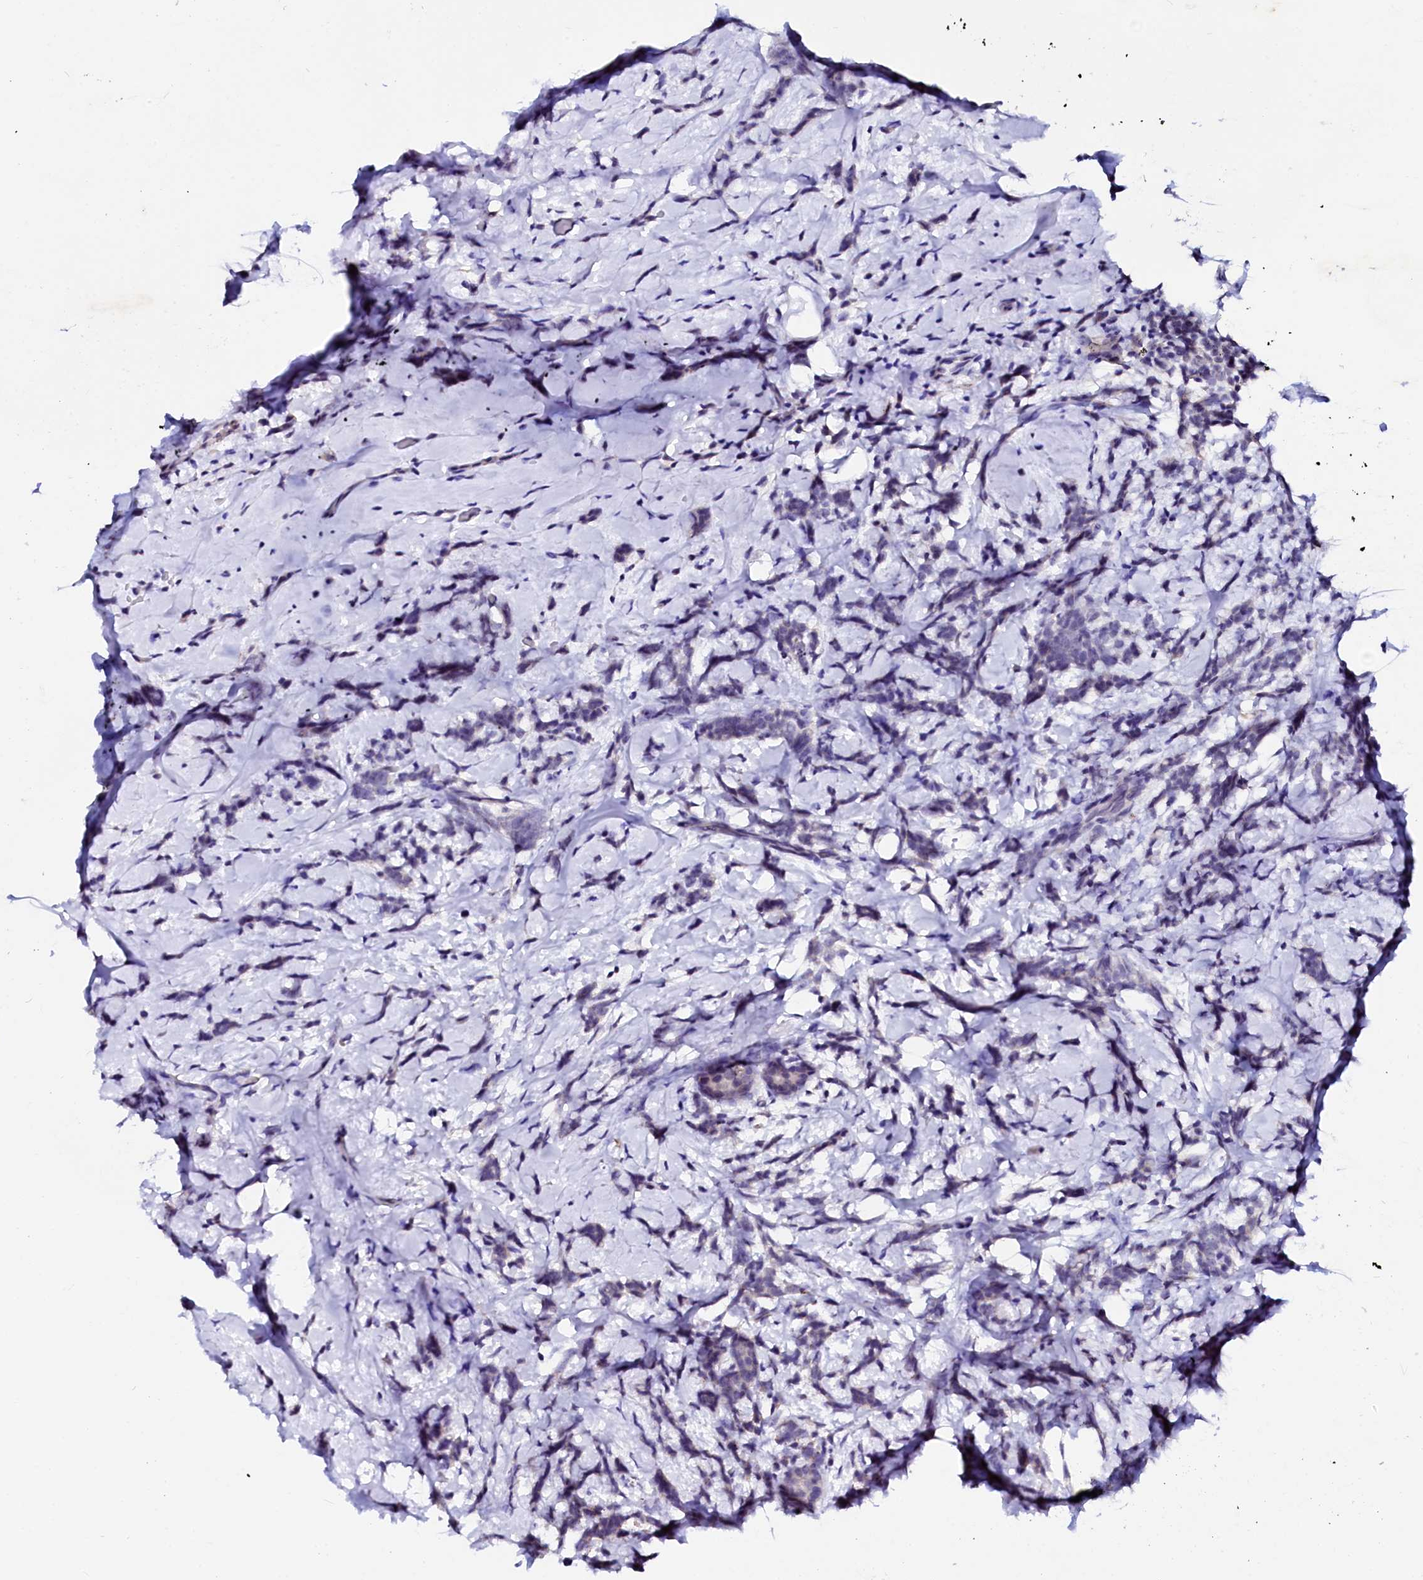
{"staining": {"intensity": "negative", "quantity": "none", "location": "none"}, "tissue": "breast cancer", "cell_type": "Tumor cells", "image_type": "cancer", "snomed": [{"axis": "morphology", "description": "Lobular carcinoma"}, {"axis": "topography", "description": "Breast"}], "caption": "DAB immunohistochemical staining of lobular carcinoma (breast) demonstrates no significant expression in tumor cells.", "gene": "NALF1", "patient": {"sex": "female", "age": 58}}